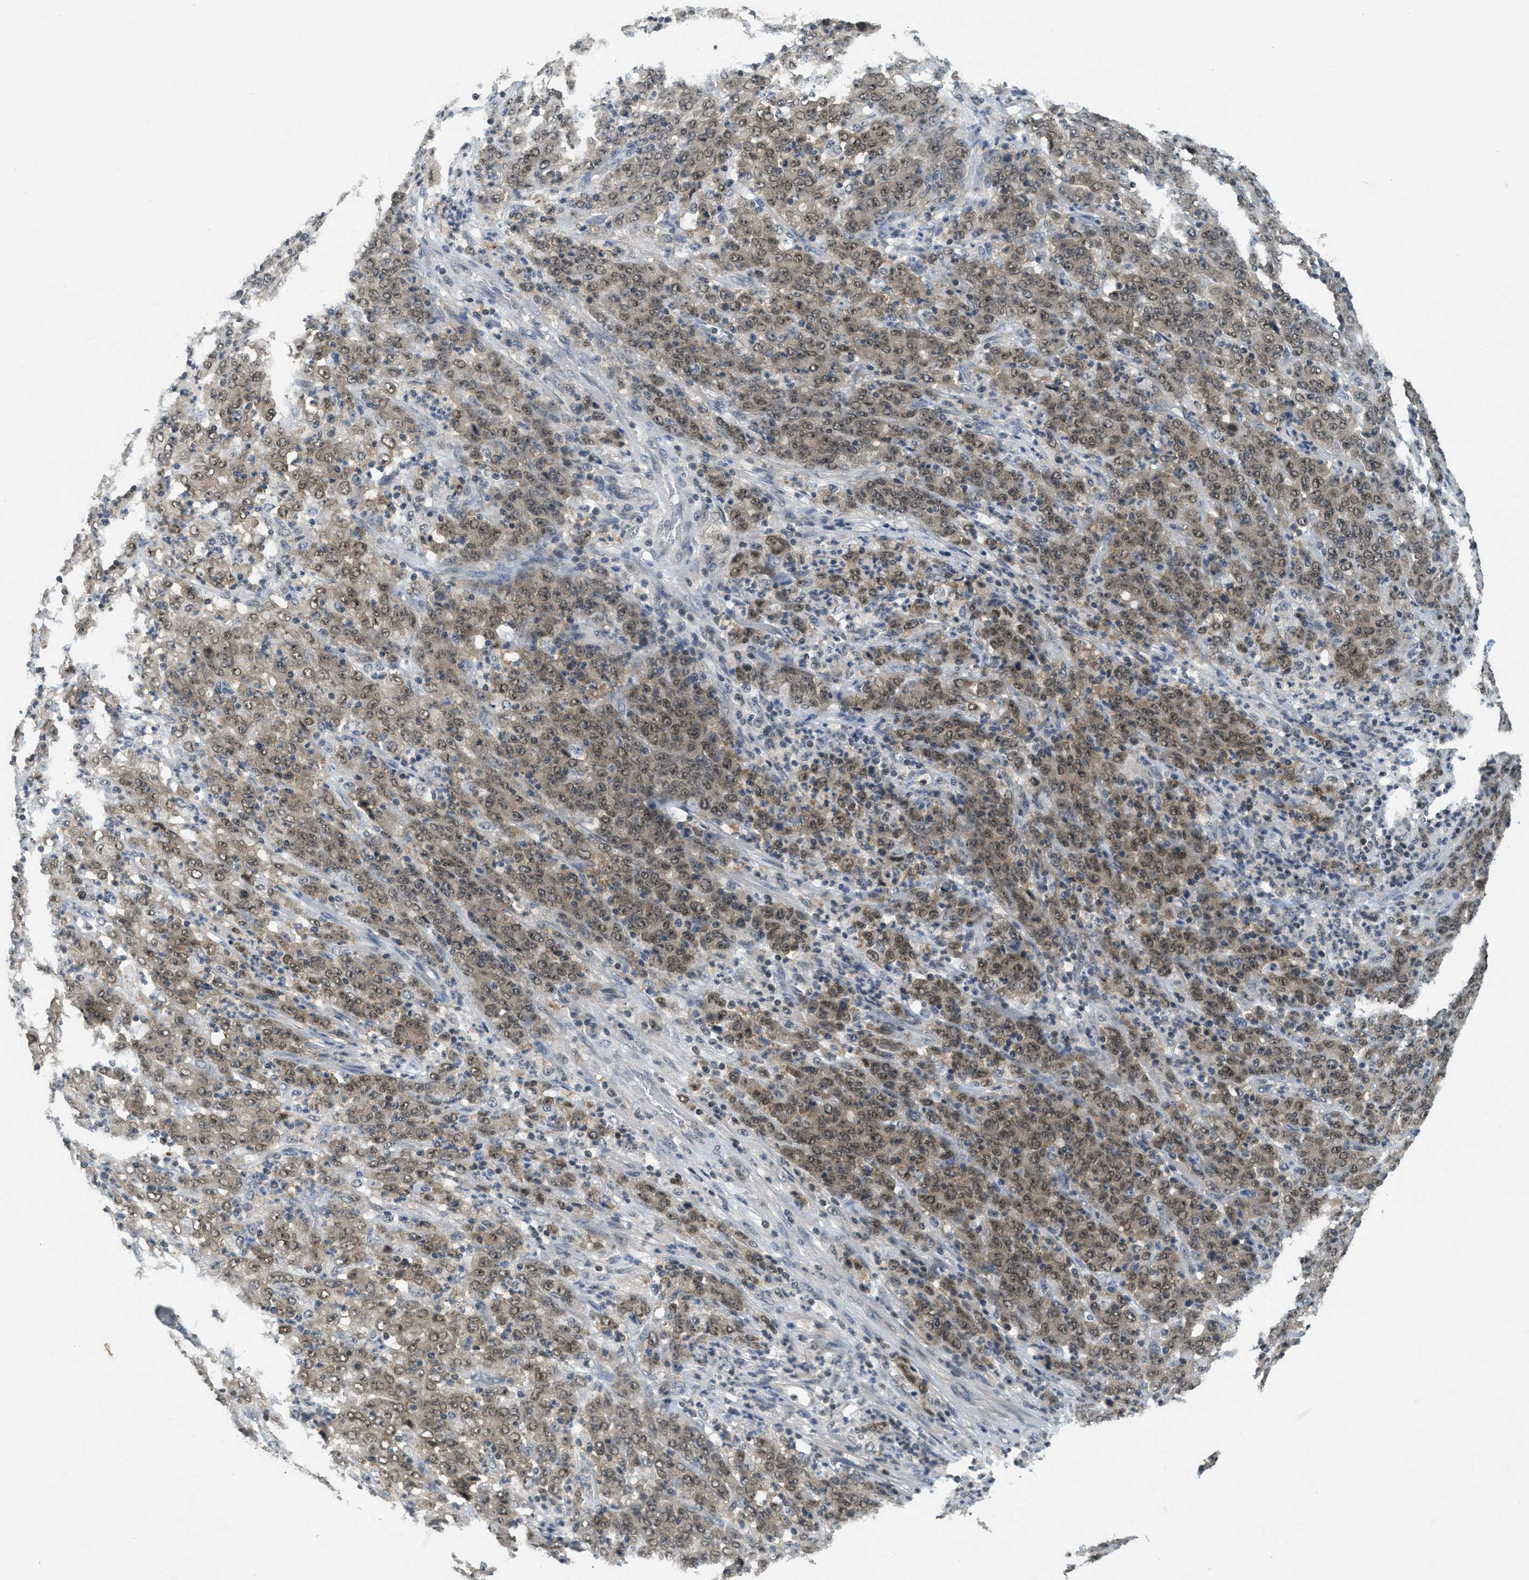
{"staining": {"intensity": "weak", "quantity": ">75%", "location": "cytoplasmic/membranous,nuclear"}, "tissue": "stomach cancer", "cell_type": "Tumor cells", "image_type": "cancer", "snomed": [{"axis": "morphology", "description": "Adenocarcinoma, NOS"}, {"axis": "topography", "description": "Stomach, lower"}], "caption": "Stomach adenocarcinoma was stained to show a protein in brown. There is low levels of weak cytoplasmic/membranous and nuclear expression in about >75% of tumor cells. The protein of interest is stained brown, and the nuclei are stained in blue (DAB (3,3'-diaminobenzidine) IHC with brightfield microscopy, high magnification).", "gene": "DNAJB1", "patient": {"sex": "female", "age": 71}}